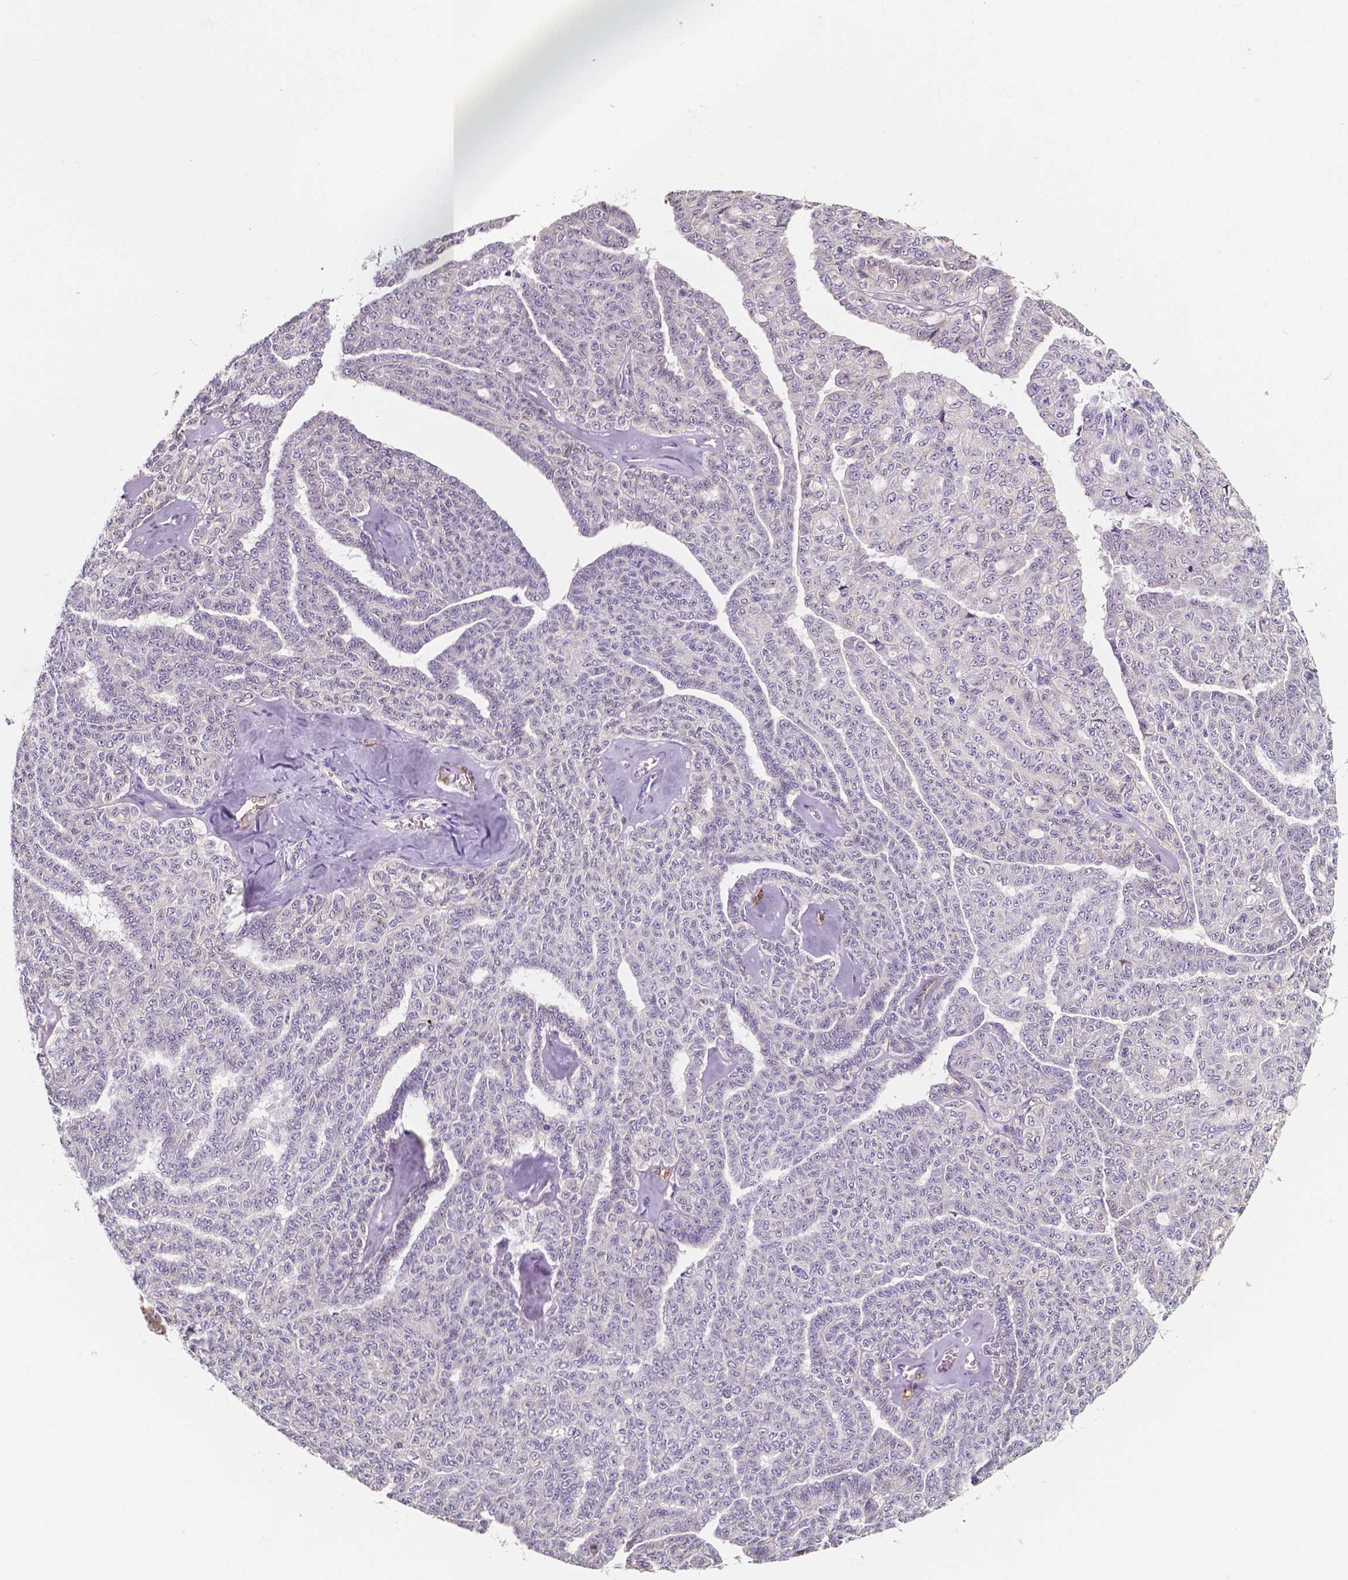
{"staining": {"intensity": "negative", "quantity": "none", "location": "none"}, "tissue": "ovarian cancer", "cell_type": "Tumor cells", "image_type": "cancer", "snomed": [{"axis": "morphology", "description": "Cystadenocarcinoma, serous, NOS"}, {"axis": "topography", "description": "Ovary"}], "caption": "IHC of human ovarian serous cystadenocarcinoma demonstrates no staining in tumor cells.", "gene": "SLC22A4", "patient": {"sex": "female", "age": 71}}